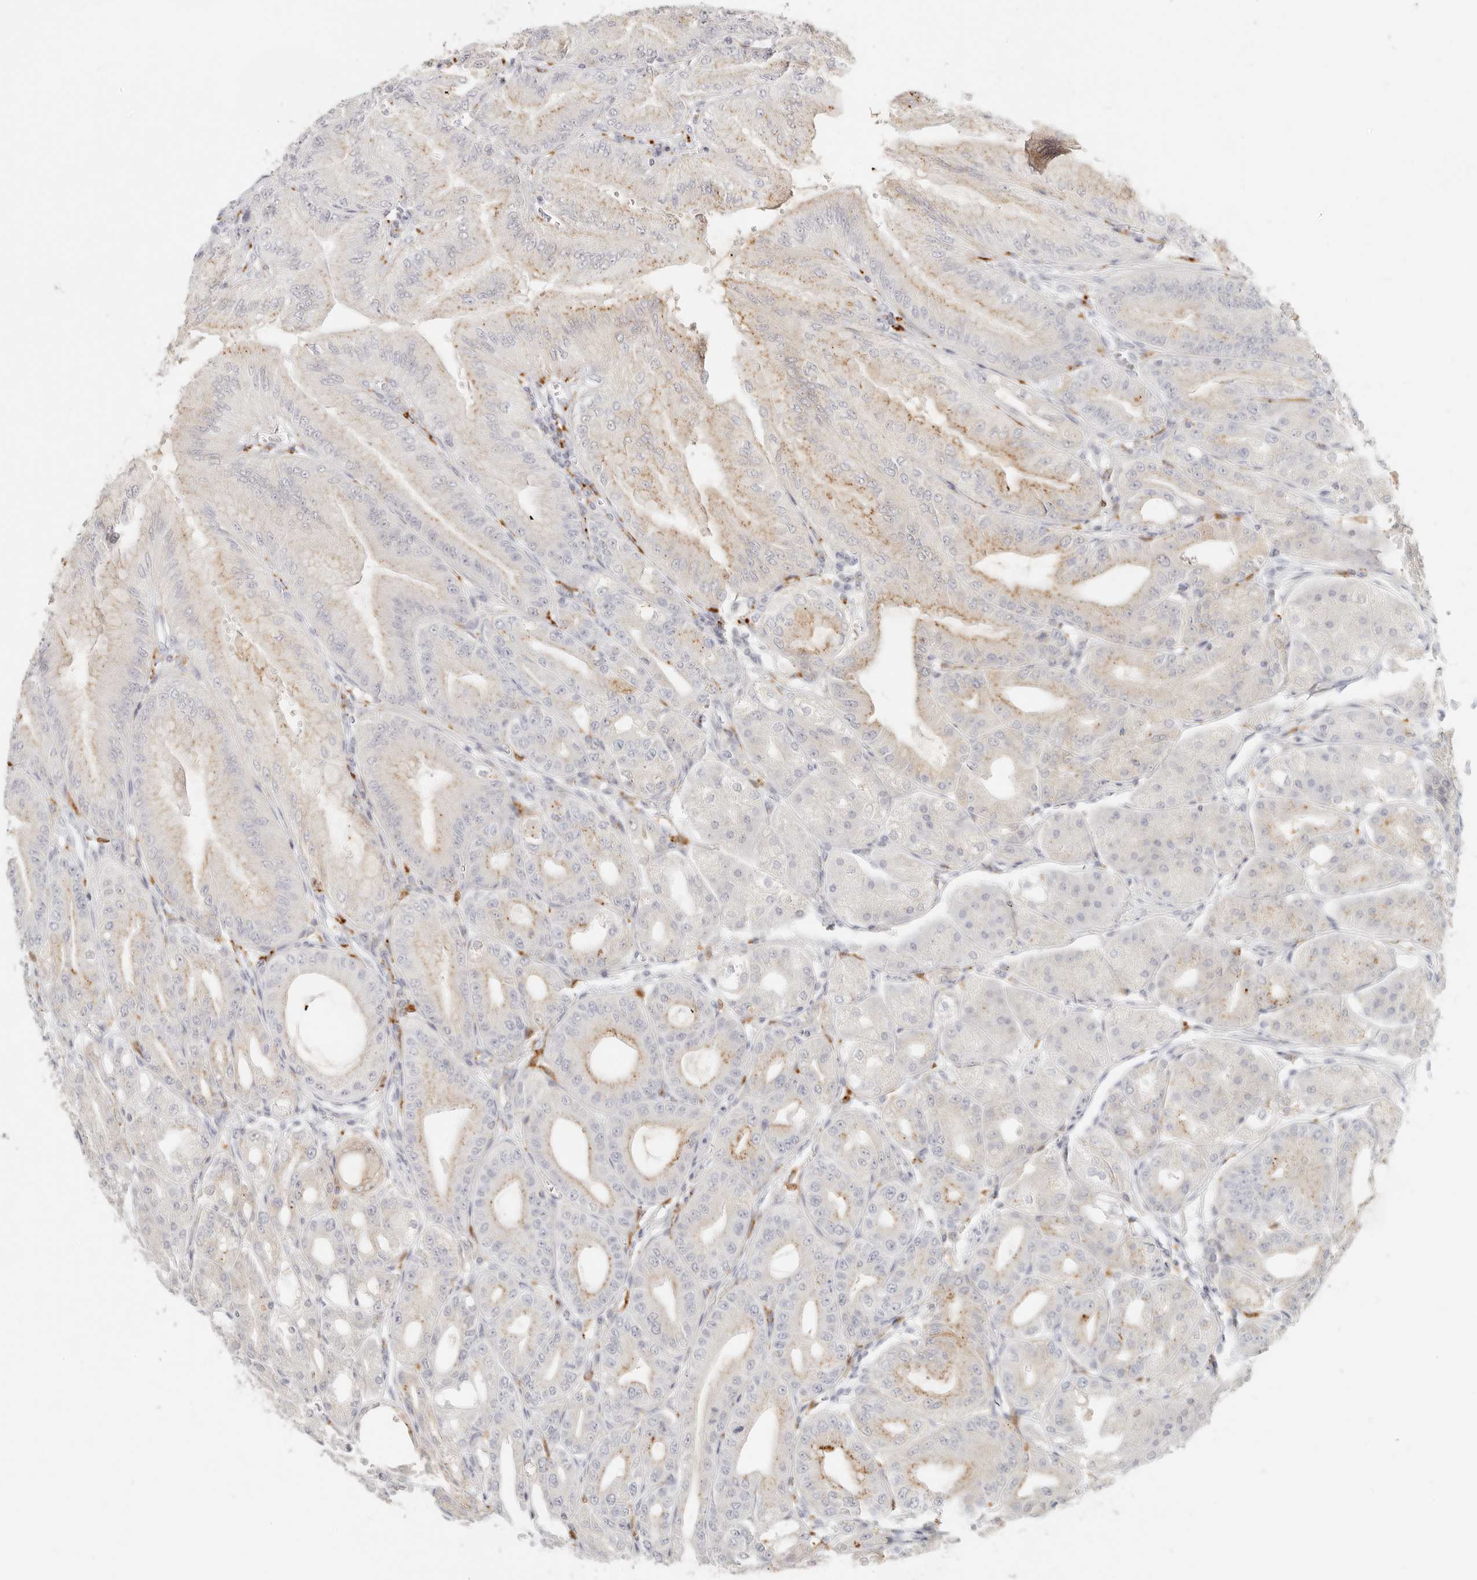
{"staining": {"intensity": "weak", "quantity": "<25%", "location": "cytoplasmic/membranous"}, "tissue": "stomach", "cell_type": "Glandular cells", "image_type": "normal", "snomed": [{"axis": "morphology", "description": "Normal tissue, NOS"}, {"axis": "topography", "description": "Stomach, lower"}], "caption": "A histopathology image of stomach stained for a protein reveals no brown staining in glandular cells. (Stains: DAB (3,3'-diaminobenzidine) IHC with hematoxylin counter stain, Microscopy: brightfield microscopy at high magnification).", "gene": "RNASET2", "patient": {"sex": "male", "age": 71}}